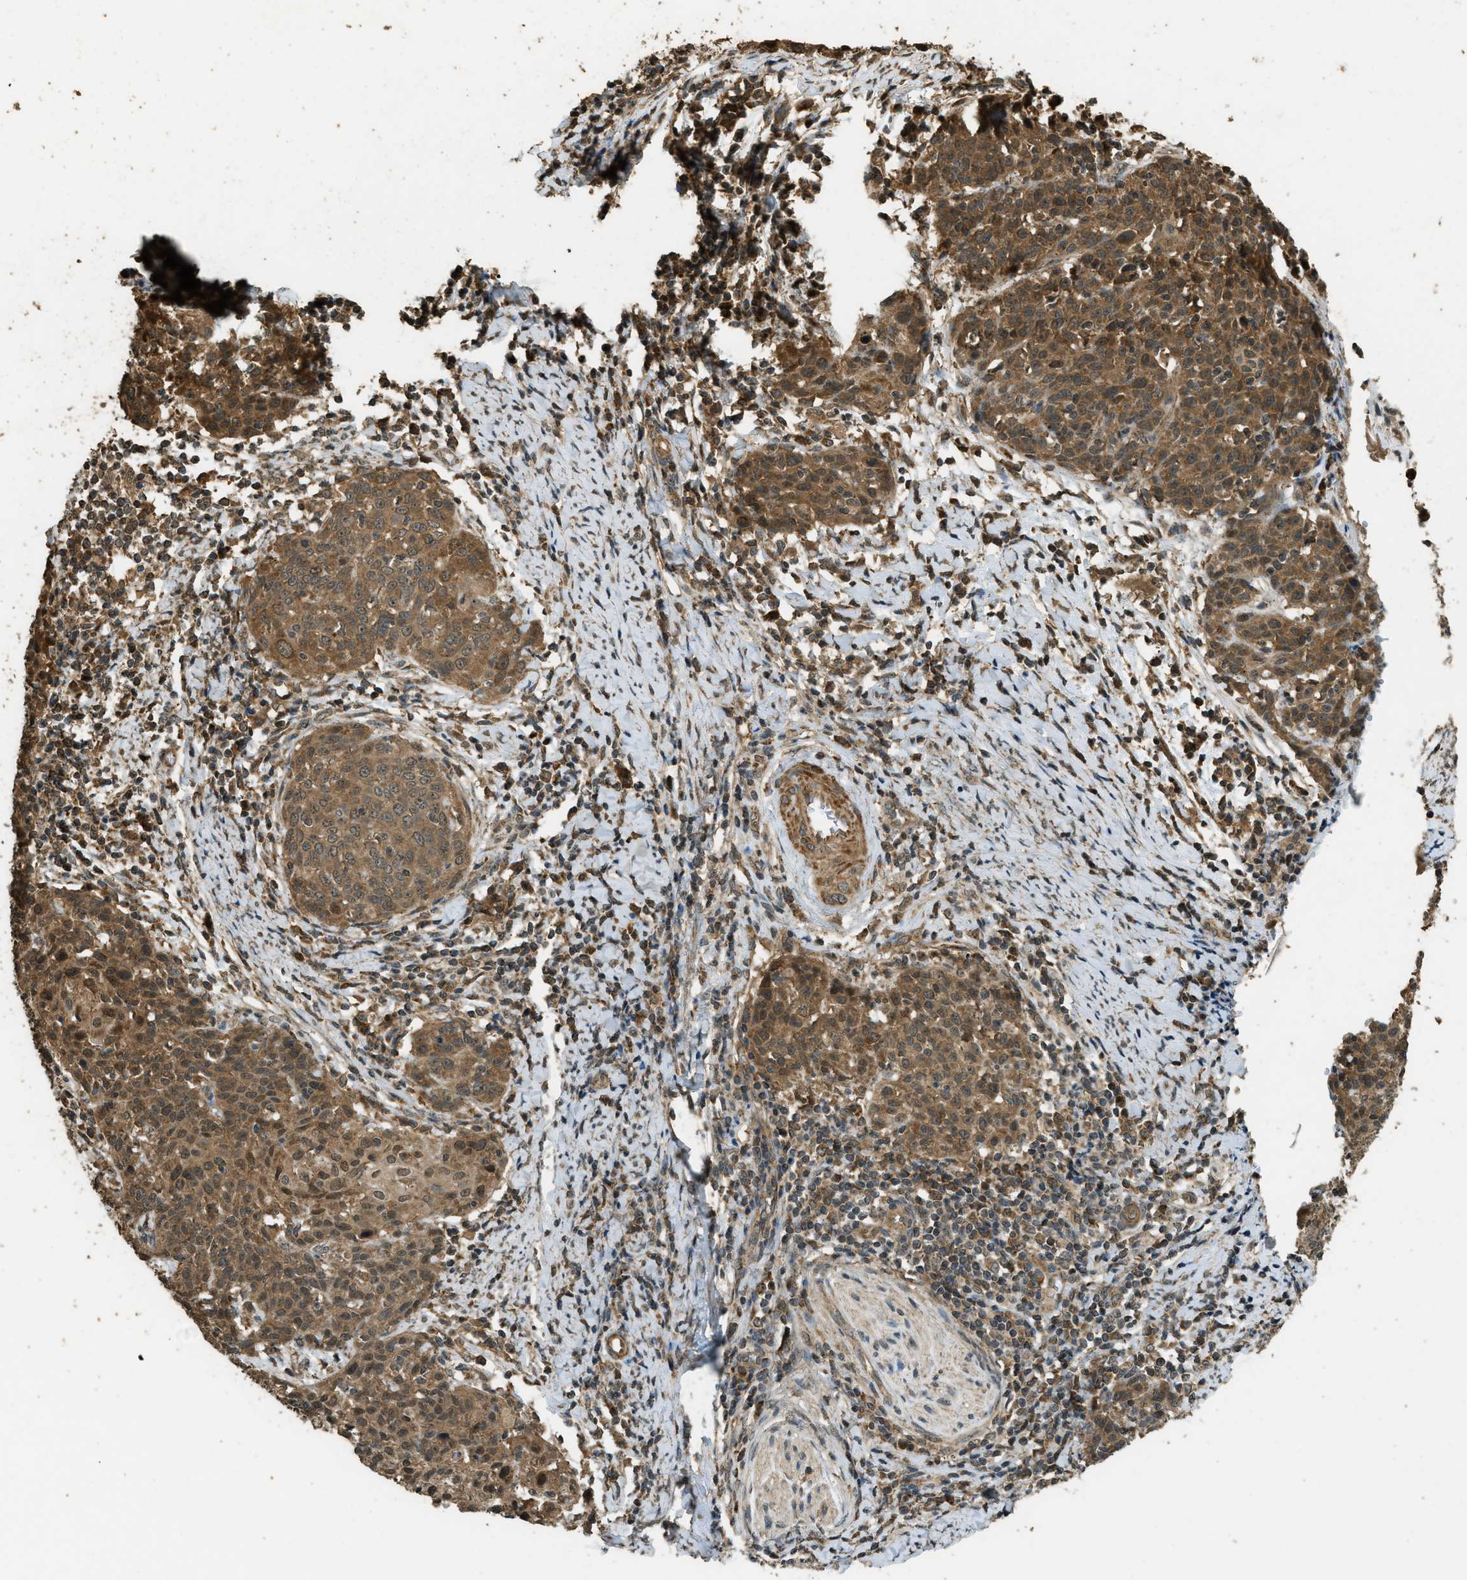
{"staining": {"intensity": "moderate", "quantity": ">75%", "location": "cytoplasmic/membranous,nuclear"}, "tissue": "cervical cancer", "cell_type": "Tumor cells", "image_type": "cancer", "snomed": [{"axis": "morphology", "description": "Squamous cell carcinoma, NOS"}, {"axis": "topography", "description": "Cervix"}], "caption": "Protein expression analysis of human cervical cancer reveals moderate cytoplasmic/membranous and nuclear staining in about >75% of tumor cells.", "gene": "CTPS1", "patient": {"sex": "female", "age": 38}}